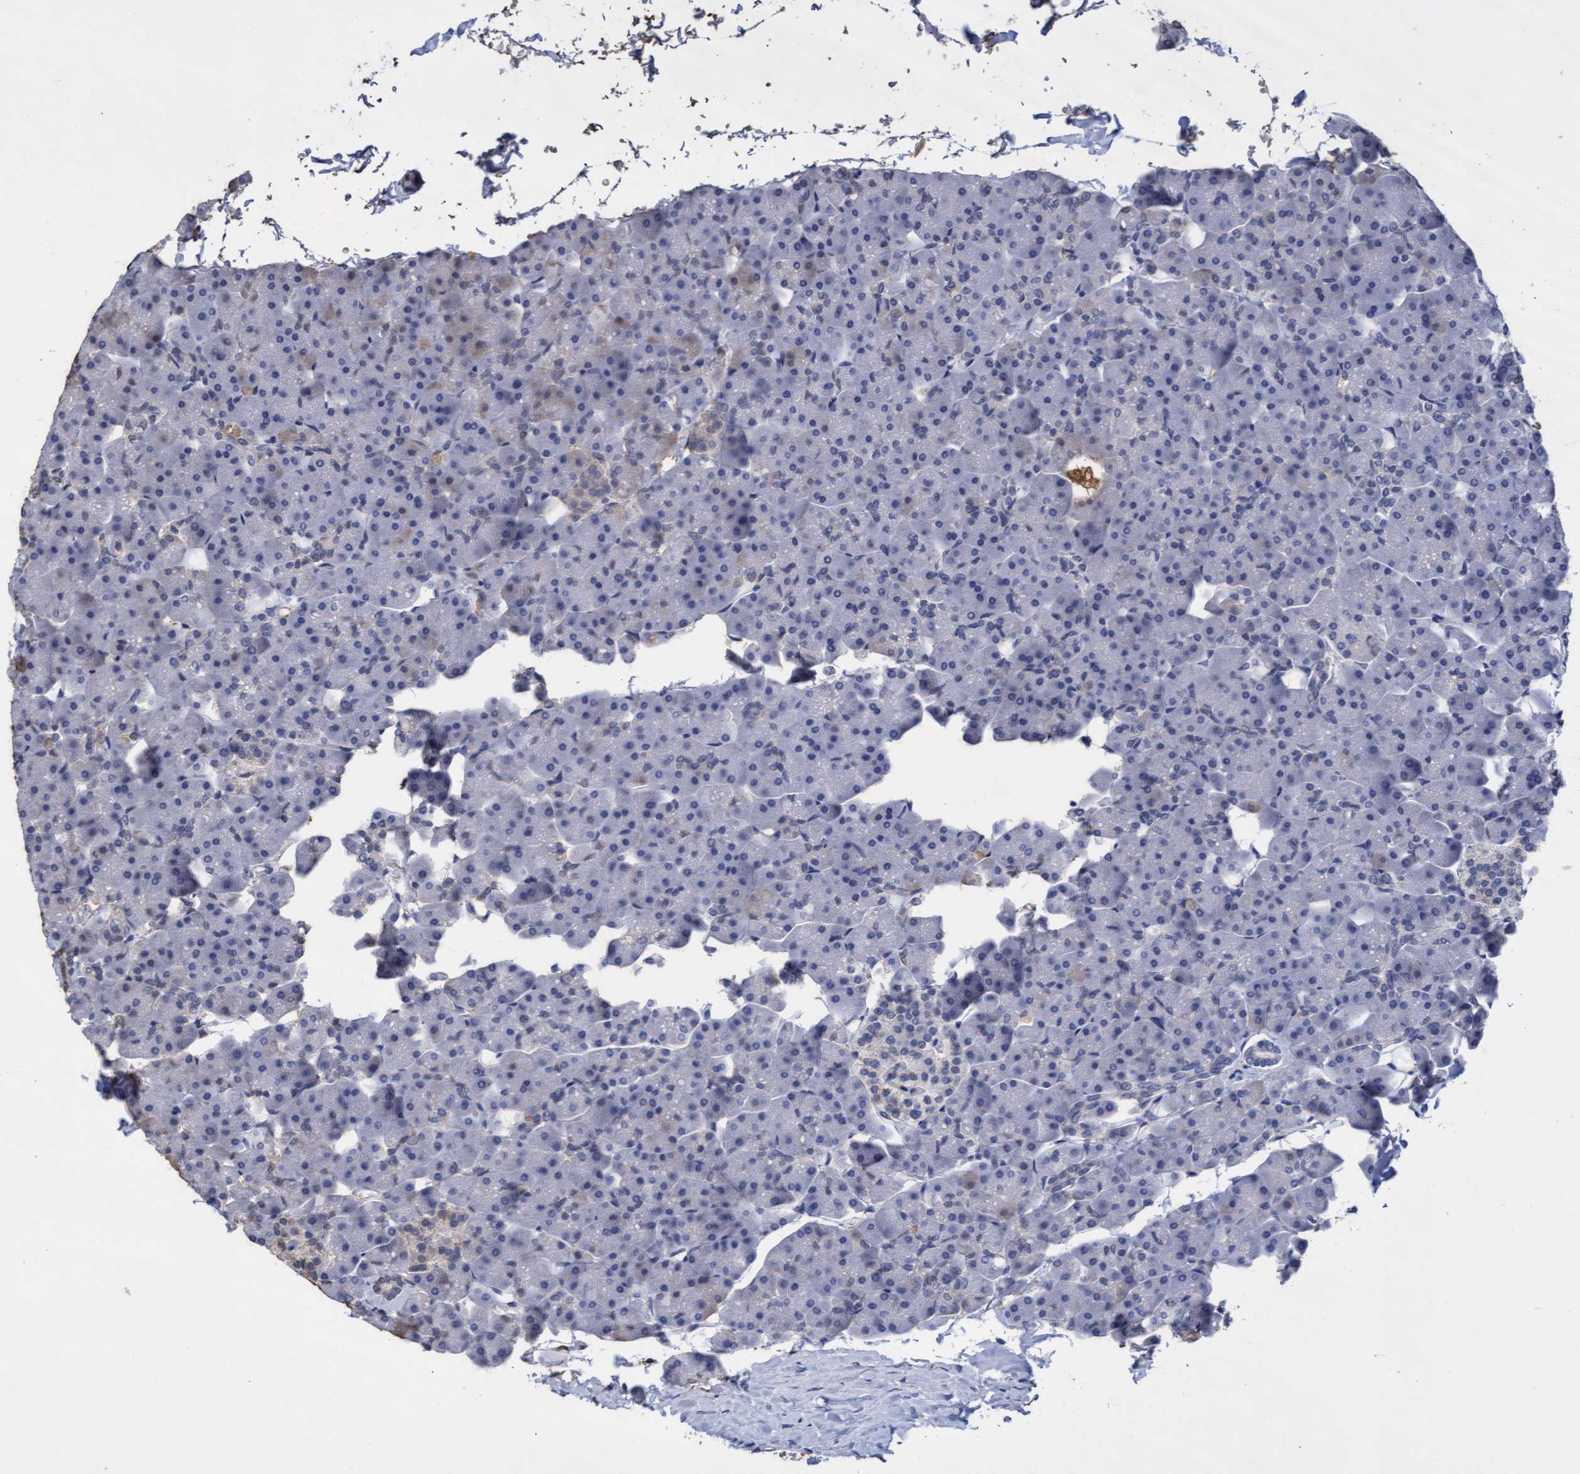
{"staining": {"intensity": "negative", "quantity": "none", "location": "none"}, "tissue": "pancreas", "cell_type": "Exocrine glandular cells", "image_type": "normal", "snomed": [{"axis": "morphology", "description": "Normal tissue, NOS"}, {"axis": "topography", "description": "Pancreas"}], "caption": "High power microscopy photomicrograph of an IHC histopathology image of unremarkable pancreas, revealing no significant positivity in exocrine glandular cells. The staining was performed using DAB (3,3'-diaminobenzidine) to visualize the protein expression in brown, while the nuclei were stained in blue with hematoxylin (Magnification: 20x).", "gene": "GPR39", "patient": {"sex": "male", "age": 35}}